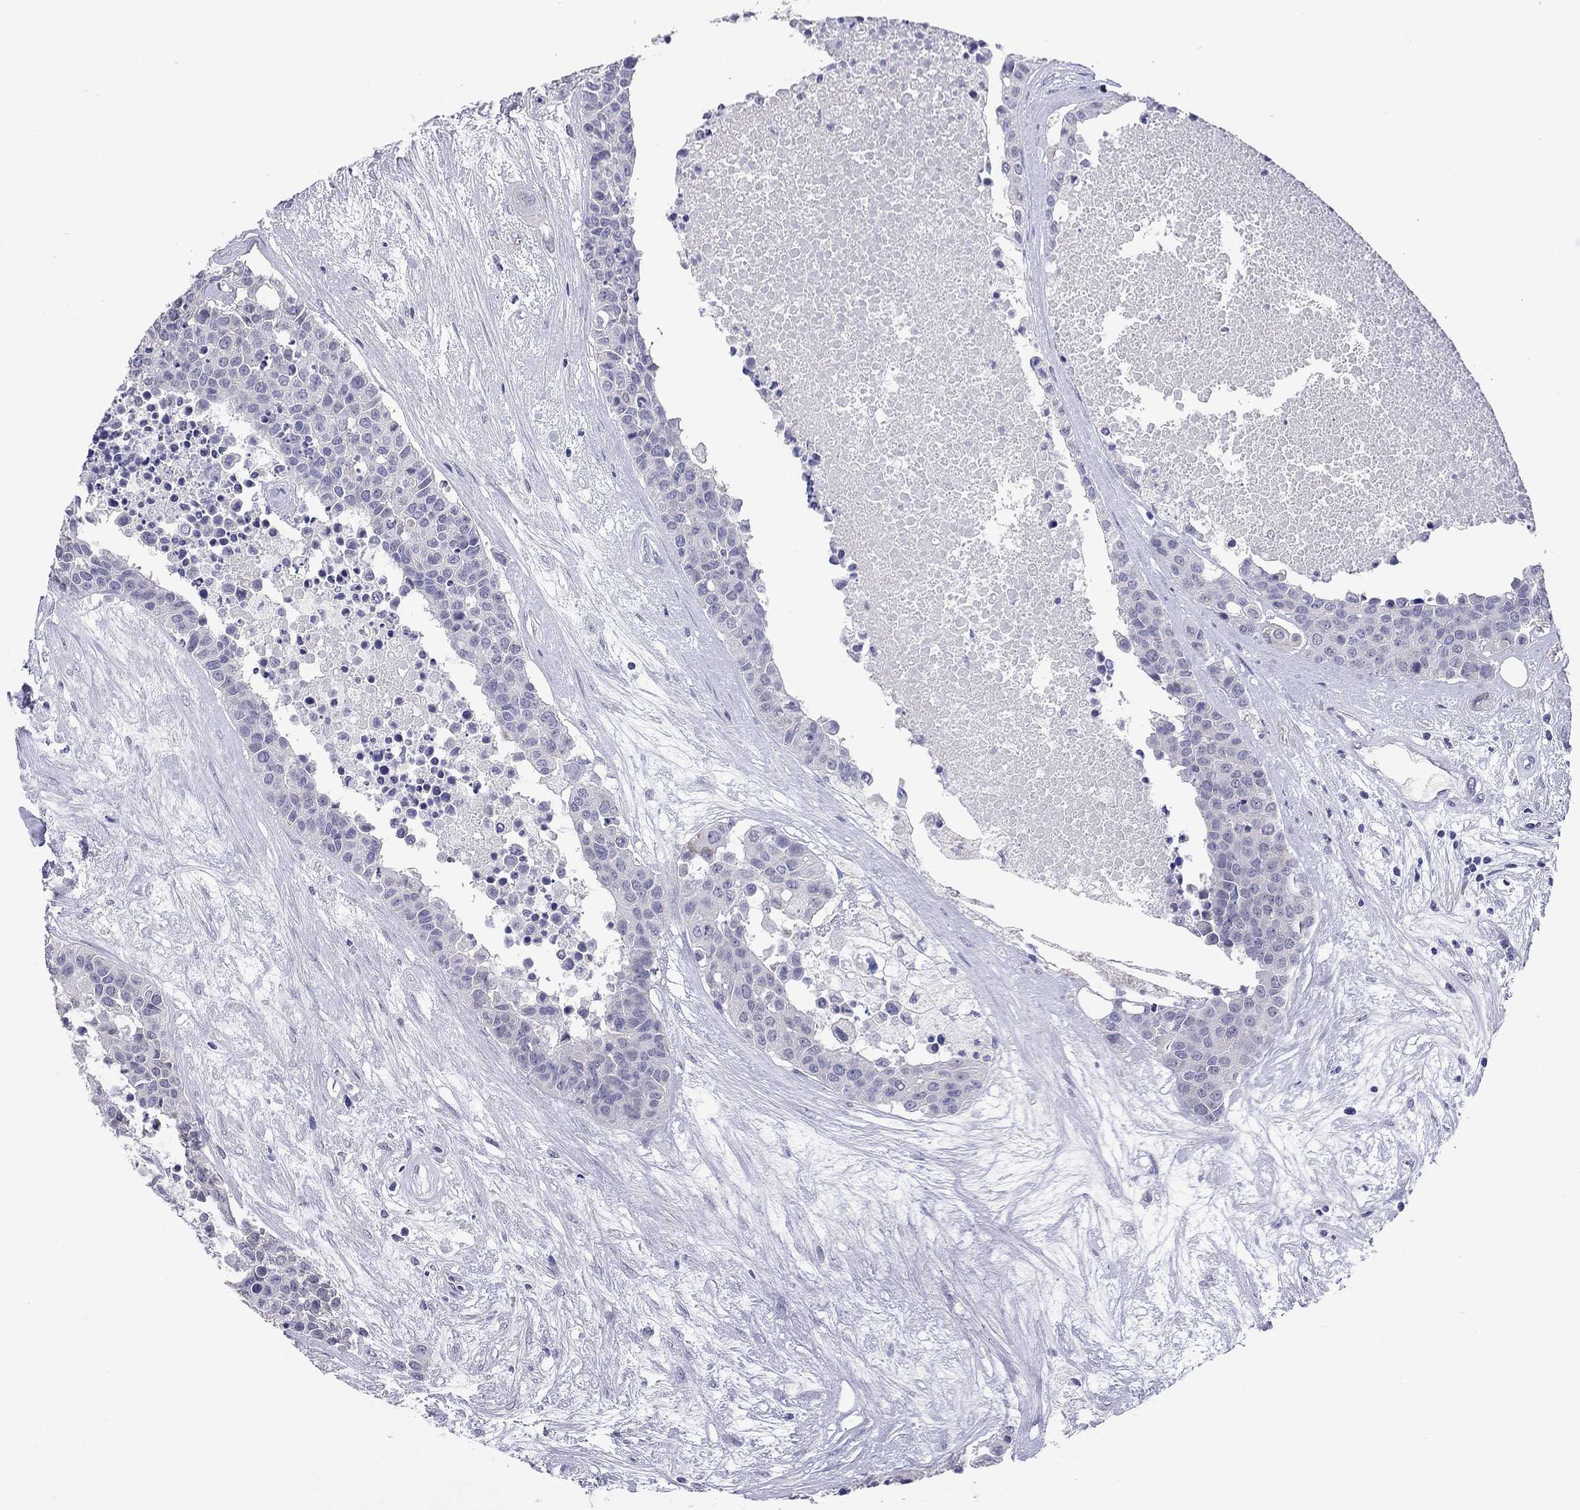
{"staining": {"intensity": "negative", "quantity": "none", "location": "none"}, "tissue": "carcinoid", "cell_type": "Tumor cells", "image_type": "cancer", "snomed": [{"axis": "morphology", "description": "Carcinoid, malignant, NOS"}, {"axis": "topography", "description": "Colon"}], "caption": "This is an IHC histopathology image of human carcinoid. There is no staining in tumor cells.", "gene": "ARMC12", "patient": {"sex": "male", "age": 81}}